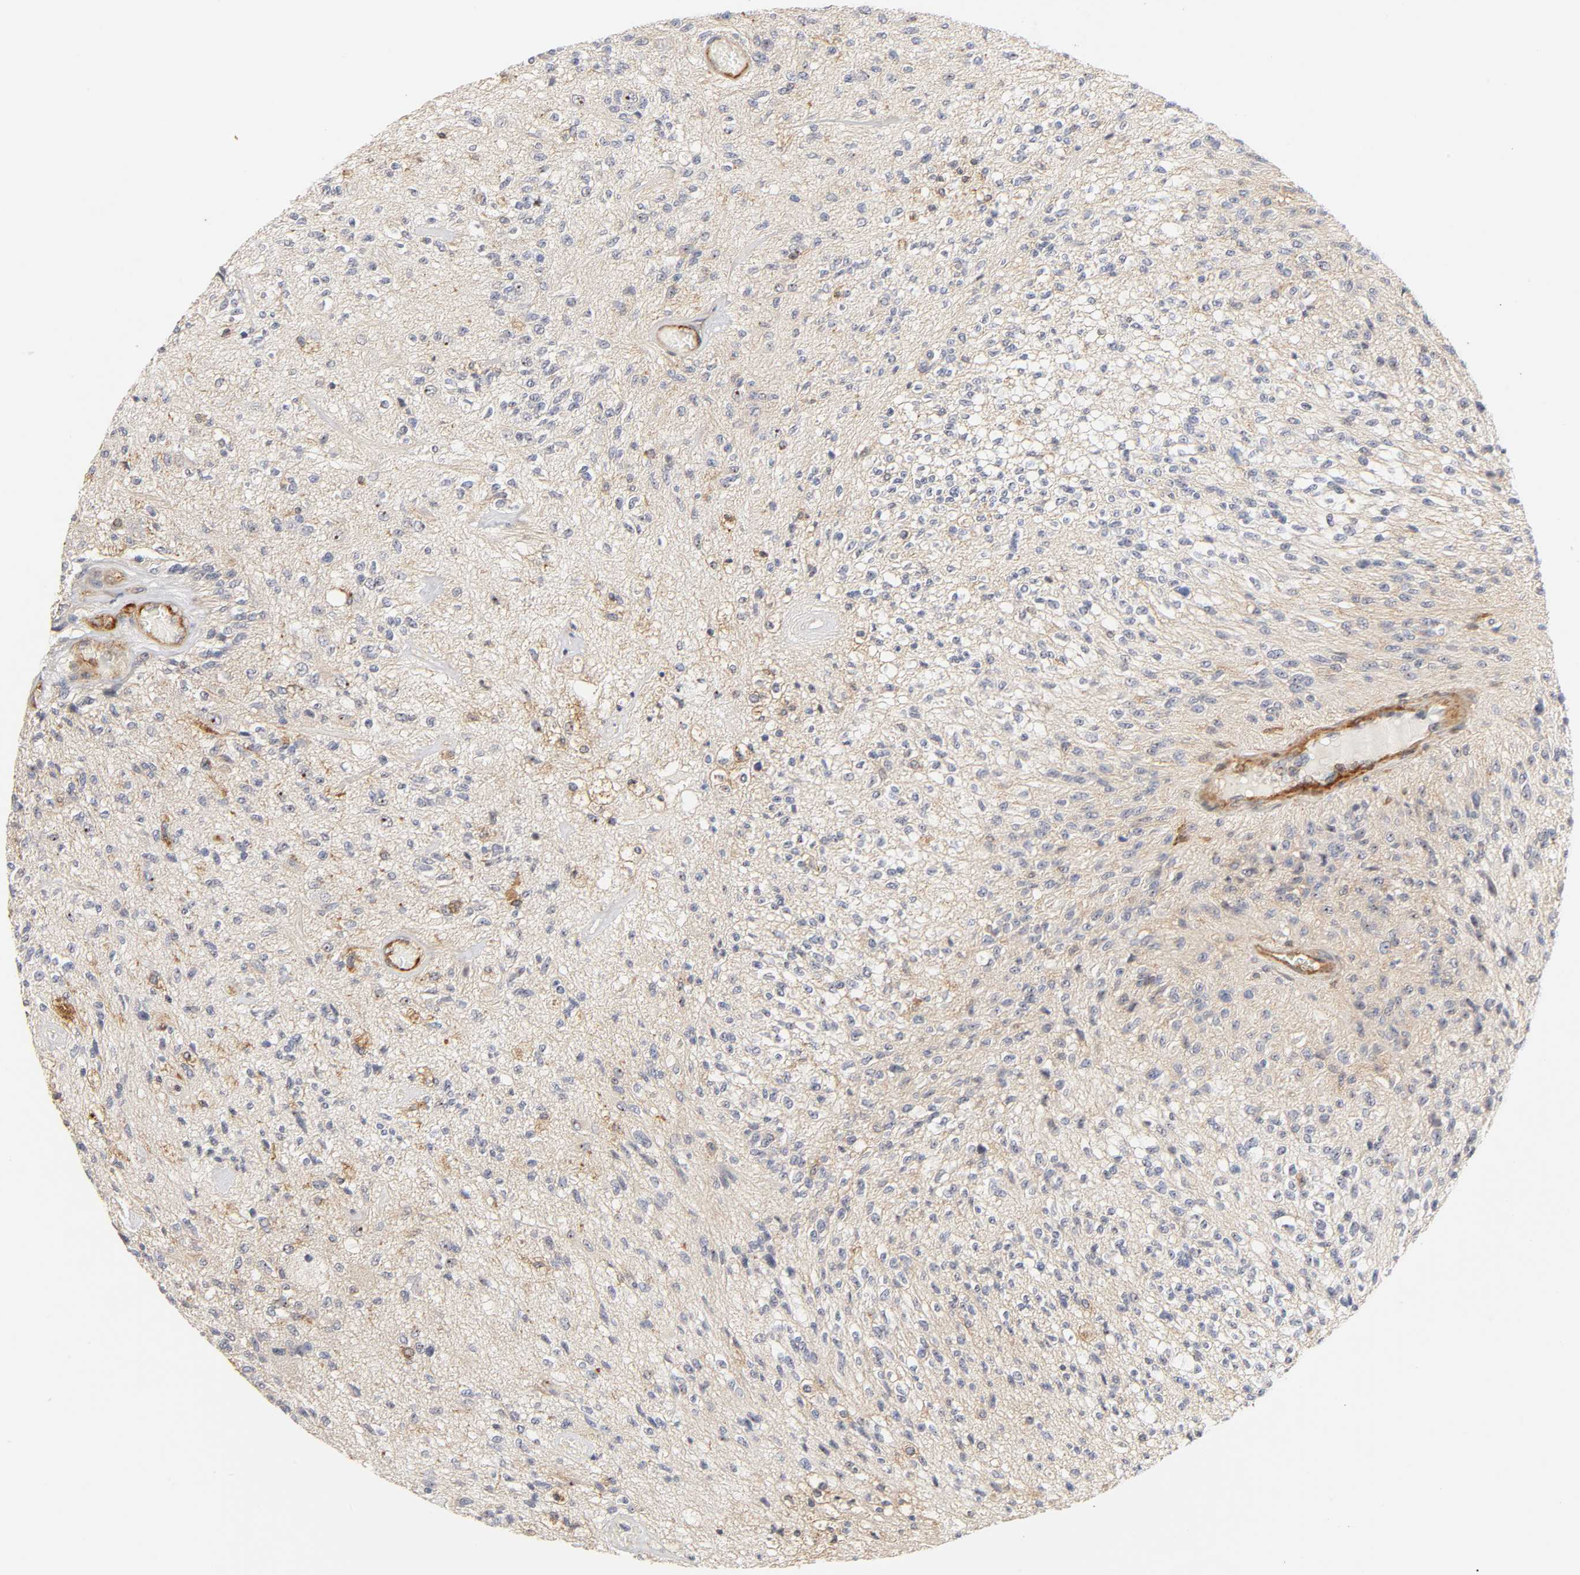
{"staining": {"intensity": "weak", "quantity": "25%-75%", "location": "cytoplasmic/membranous"}, "tissue": "glioma", "cell_type": "Tumor cells", "image_type": "cancer", "snomed": [{"axis": "morphology", "description": "Normal tissue, NOS"}, {"axis": "morphology", "description": "Glioma, malignant, High grade"}, {"axis": "topography", "description": "Cerebral cortex"}], "caption": "Human glioma stained with a brown dye exhibits weak cytoplasmic/membranous positive expression in about 25%-75% of tumor cells.", "gene": "PLD1", "patient": {"sex": "male", "age": 77}}